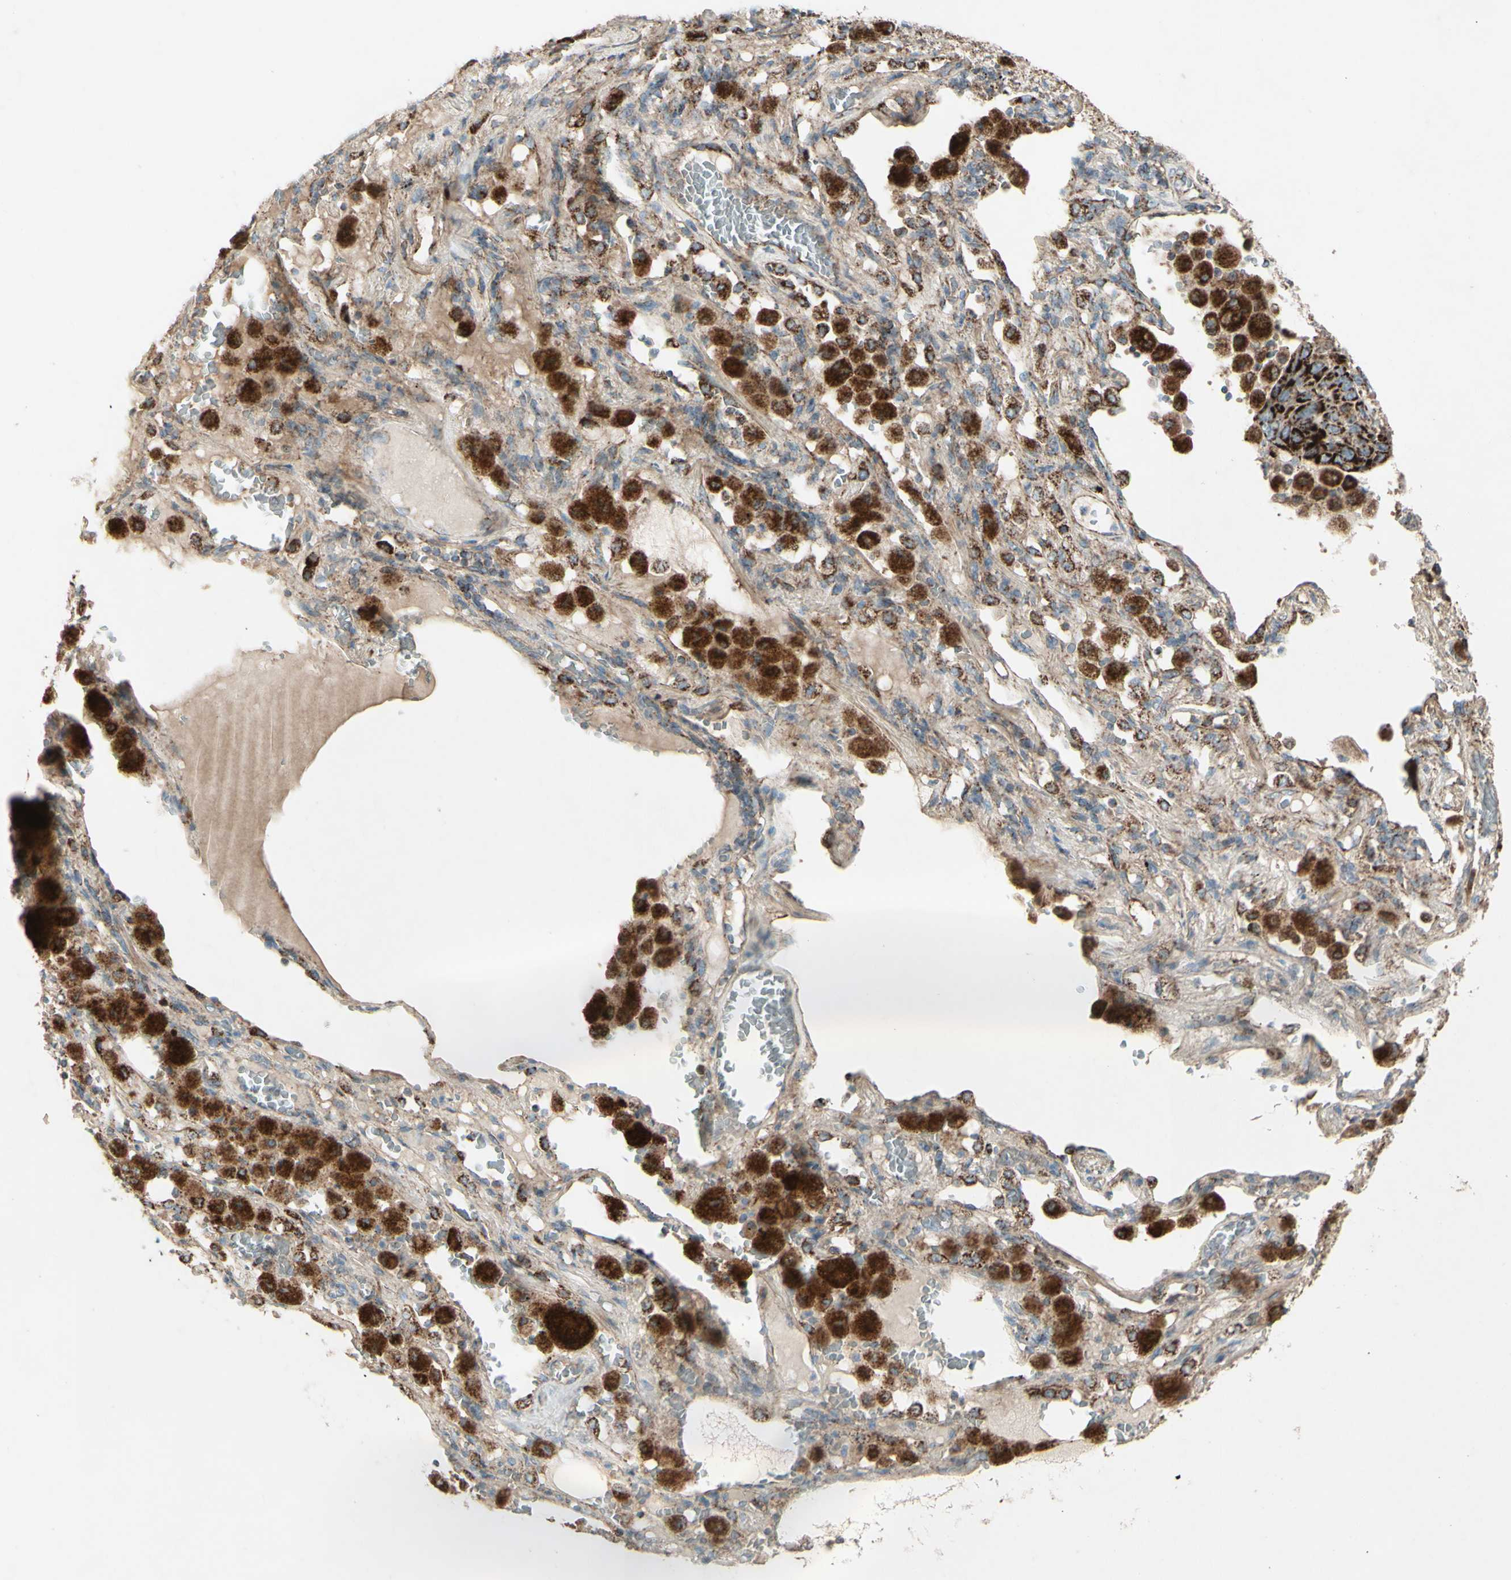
{"staining": {"intensity": "strong", "quantity": ">75%", "location": "cytoplasmic/membranous"}, "tissue": "lung cancer", "cell_type": "Tumor cells", "image_type": "cancer", "snomed": [{"axis": "morphology", "description": "Squamous cell carcinoma, NOS"}, {"axis": "topography", "description": "Lung"}], "caption": "Approximately >75% of tumor cells in lung cancer (squamous cell carcinoma) demonstrate strong cytoplasmic/membranous protein positivity as visualized by brown immunohistochemical staining.", "gene": "RHOT1", "patient": {"sex": "male", "age": 57}}